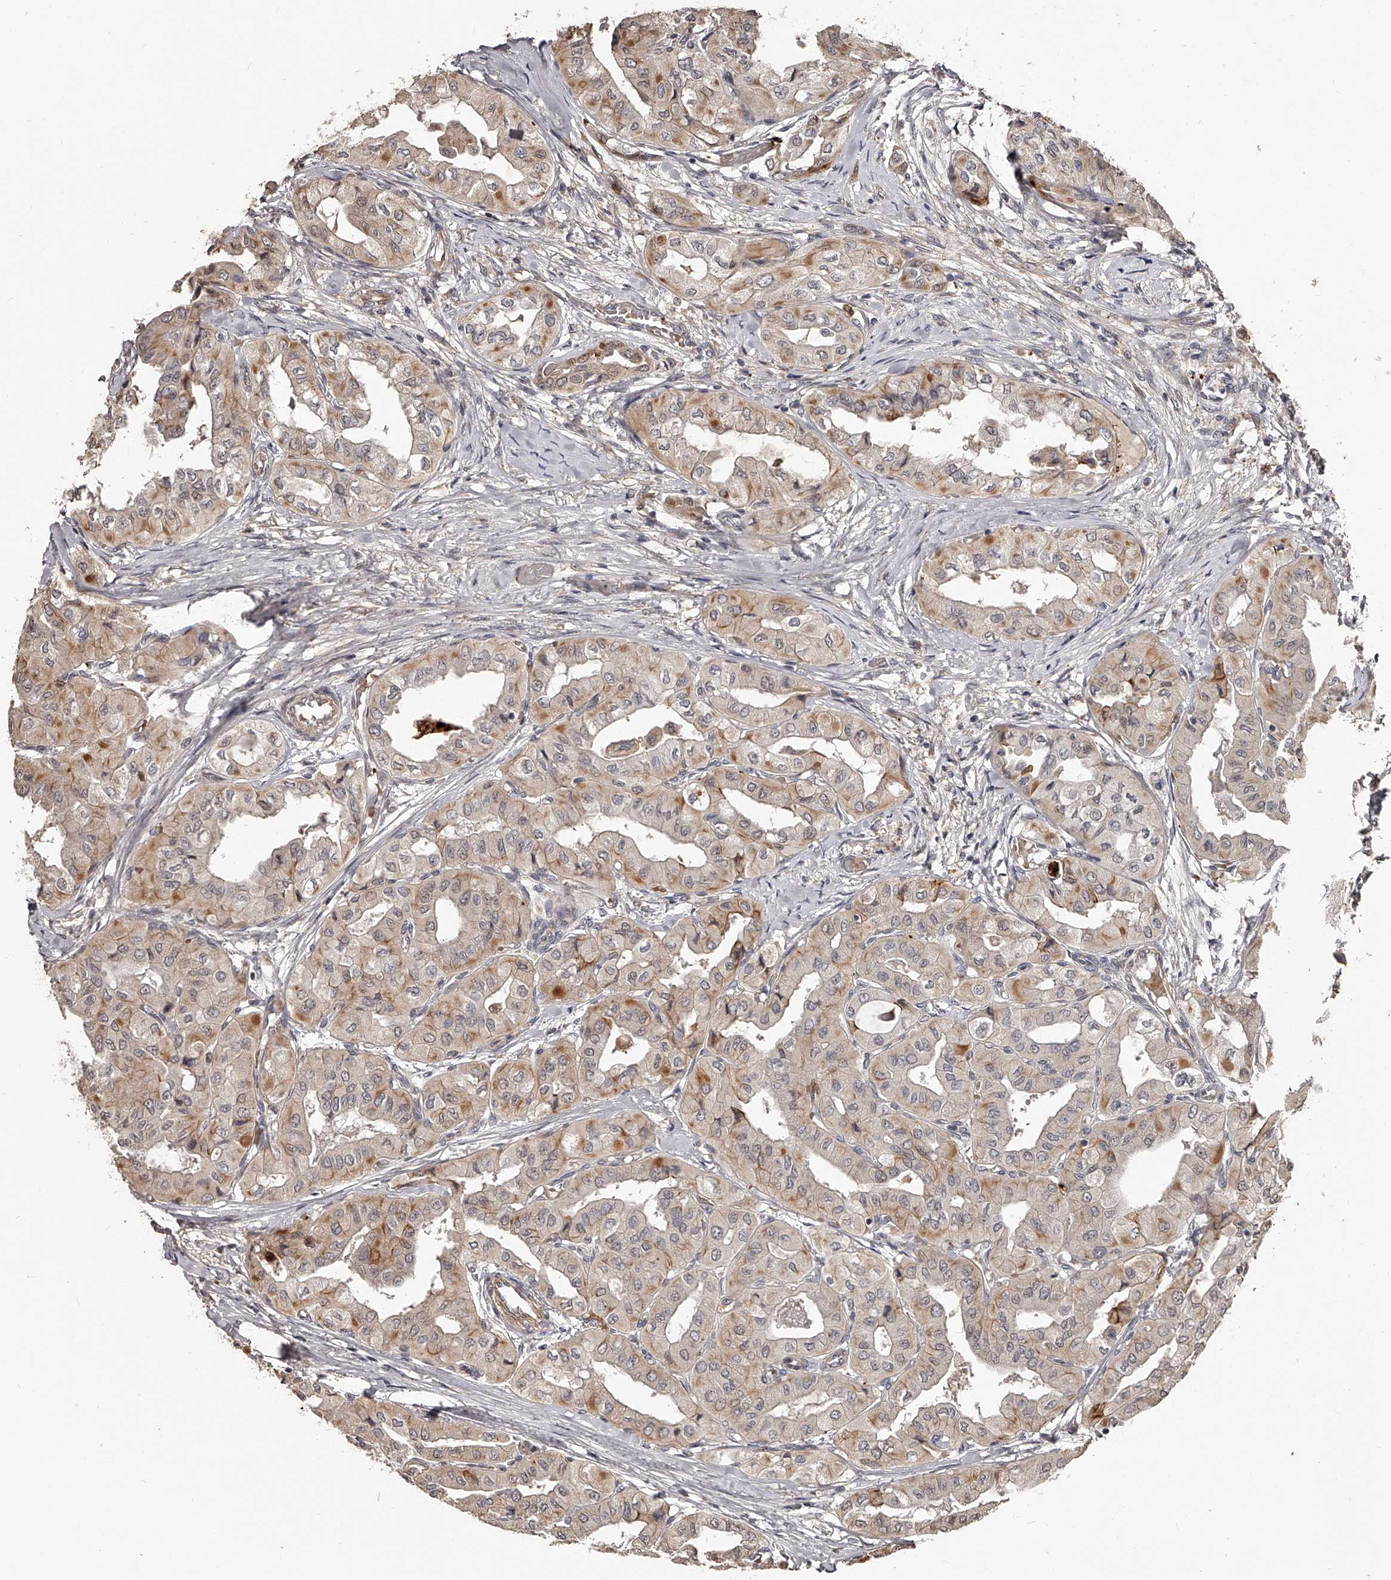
{"staining": {"intensity": "weak", "quantity": "25%-75%", "location": "cytoplasmic/membranous"}, "tissue": "thyroid cancer", "cell_type": "Tumor cells", "image_type": "cancer", "snomed": [{"axis": "morphology", "description": "Papillary adenocarcinoma, NOS"}, {"axis": "topography", "description": "Thyroid gland"}], "caption": "Thyroid cancer stained for a protein reveals weak cytoplasmic/membranous positivity in tumor cells.", "gene": "URGCP", "patient": {"sex": "female", "age": 59}}